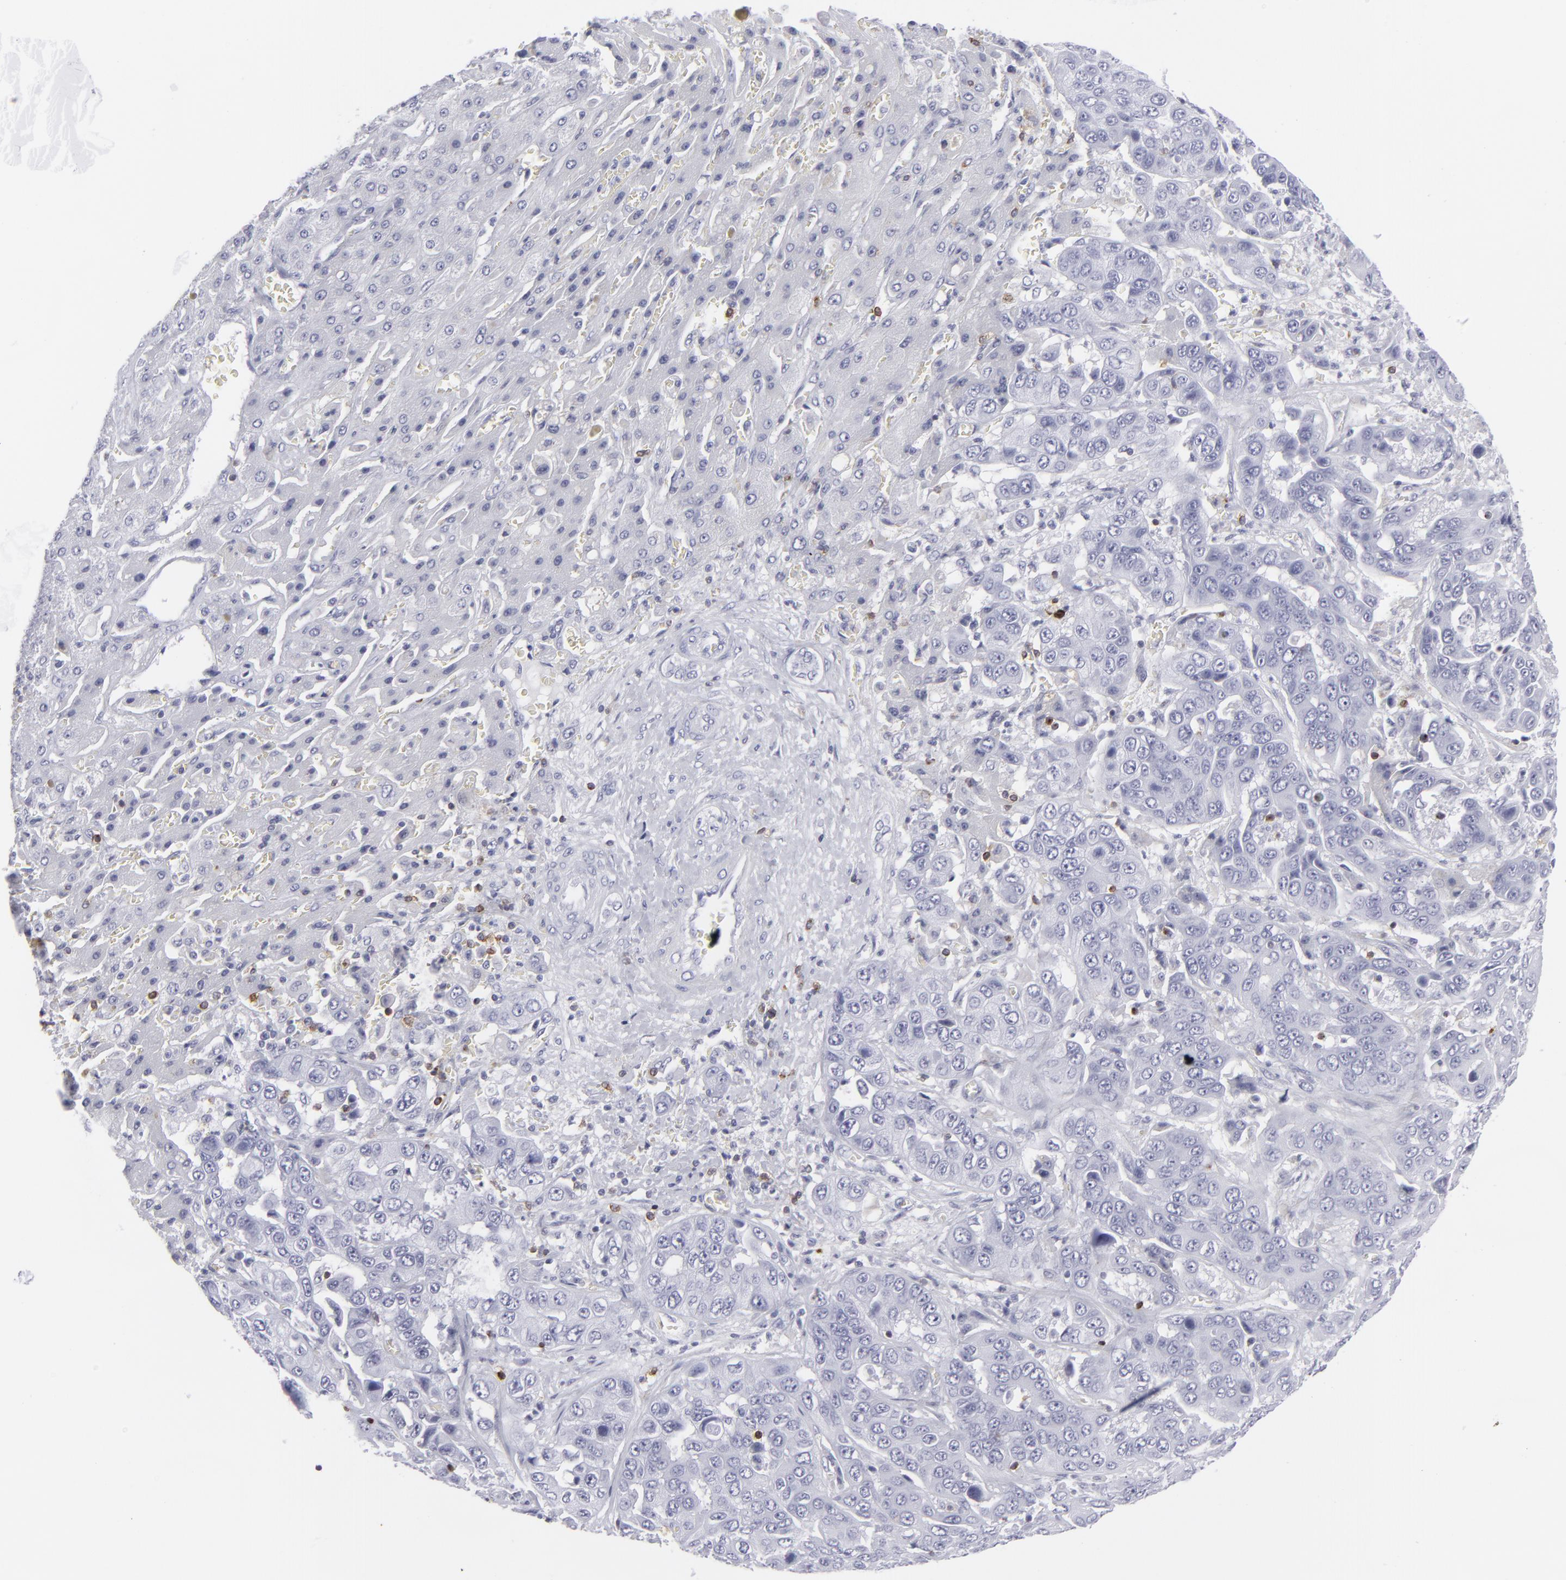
{"staining": {"intensity": "negative", "quantity": "none", "location": "none"}, "tissue": "liver cancer", "cell_type": "Tumor cells", "image_type": "cancer", "snomed": [{"axis": "morphology", "description": "Cholangiocarcinoma"}, {"axis": "topography", "description": "Liver"}], "caption": "This is a image of immunohistochemistry staining of liver cancer, which shows no expression in tumor cells. (Immunohistochemistry, brightfield microscopy, high magnification).", "gene": "CD7", "patient": {"sex": "female", "age": 52}}